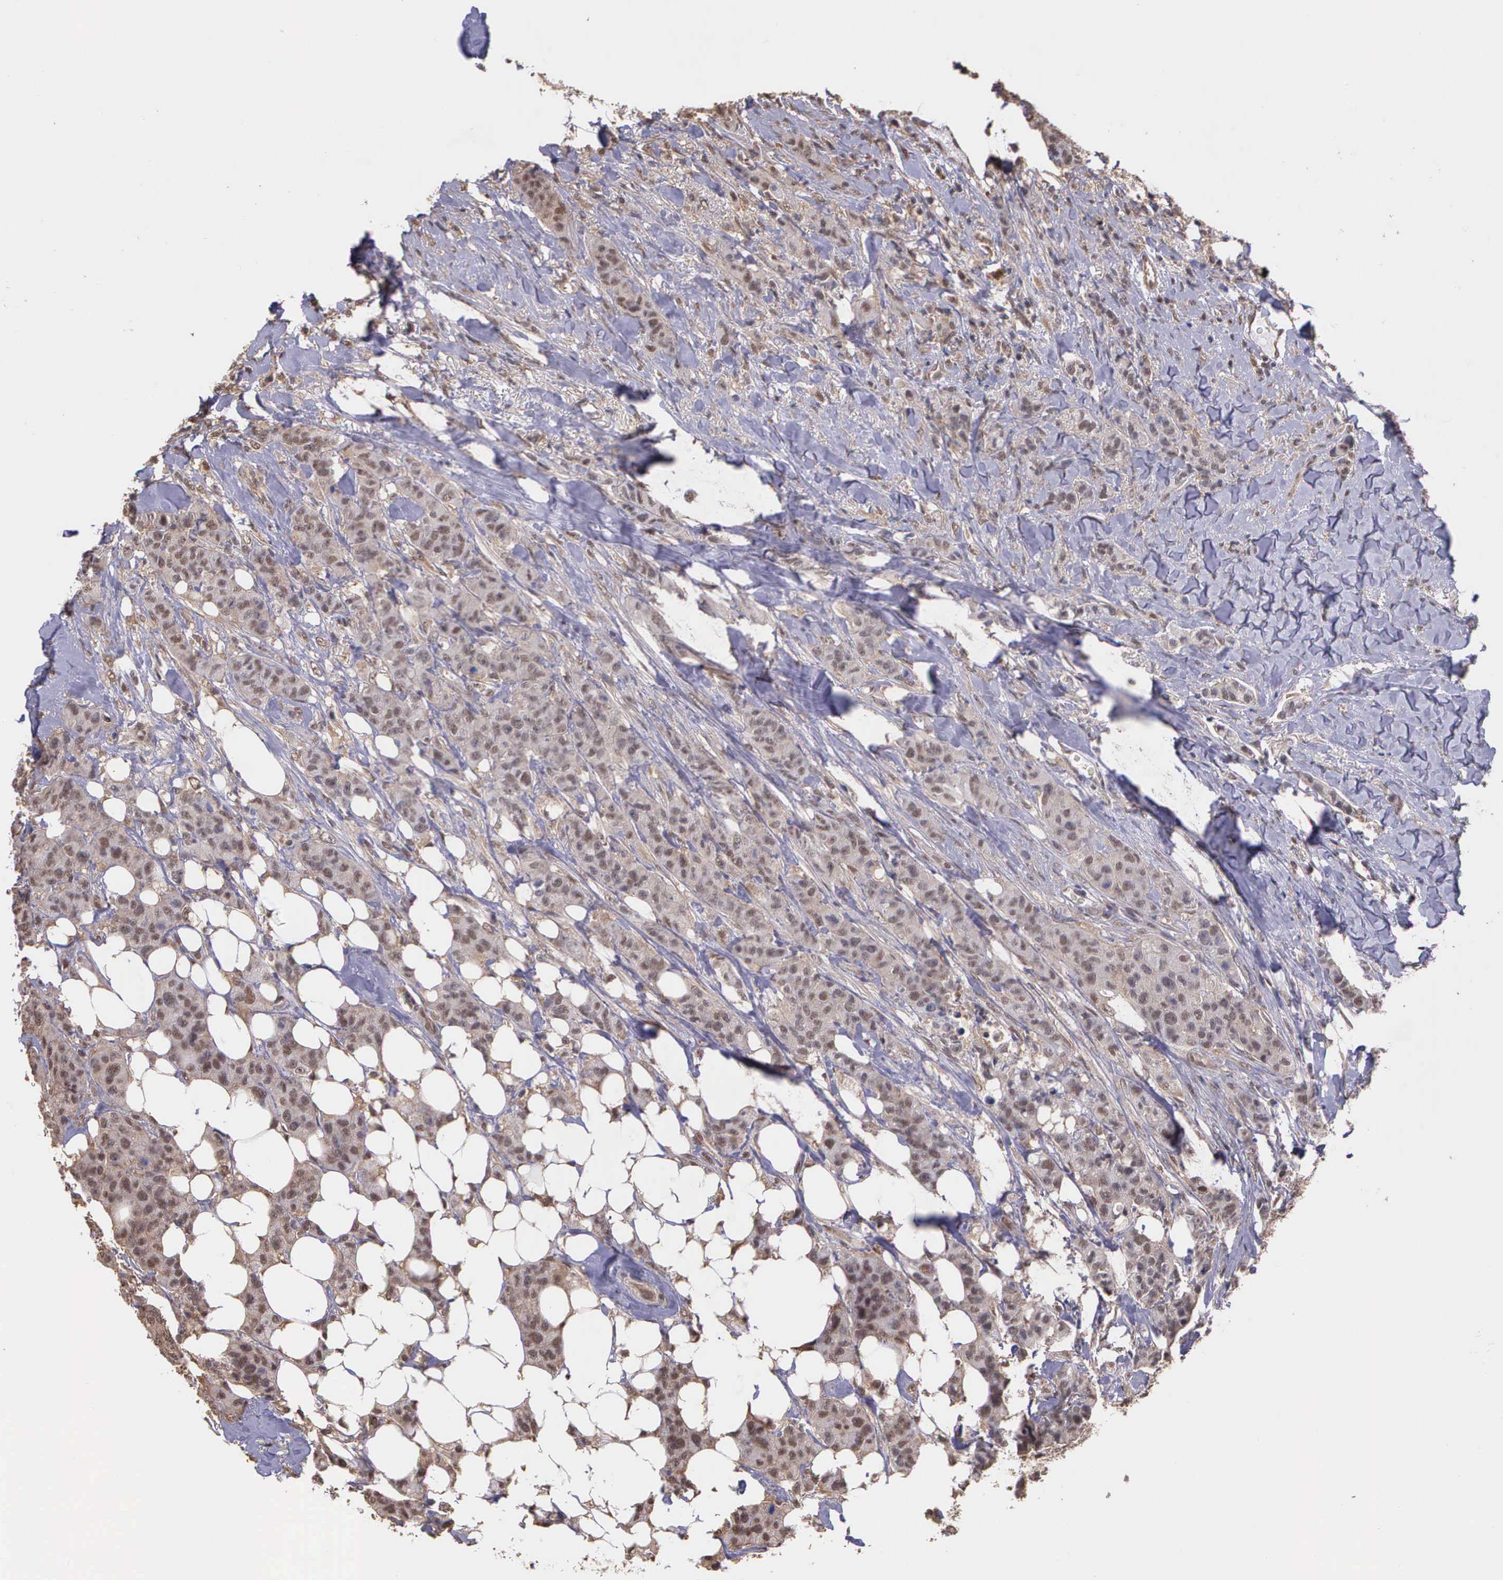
{"staining": {"intensity": "weak", "quantity": ">75%", "location": "cytoplasmic/membranous"}, "tissue": "breast cancer", "cell_type": "Tumor cells", "image_type": "cancer", "snomed": [{"axis": "morphology", "description": "Duct carcinoma"}, {"axis": "topography", "description": "Breast"}], "caption": "Human breast cancer stained for a protein (brown) displays weak cytoplasmic/membranous positive positivity in approximately >75% of tumor cells.", "gene": "PSMC1", "patient": {"sex": "female", "age": 40}}